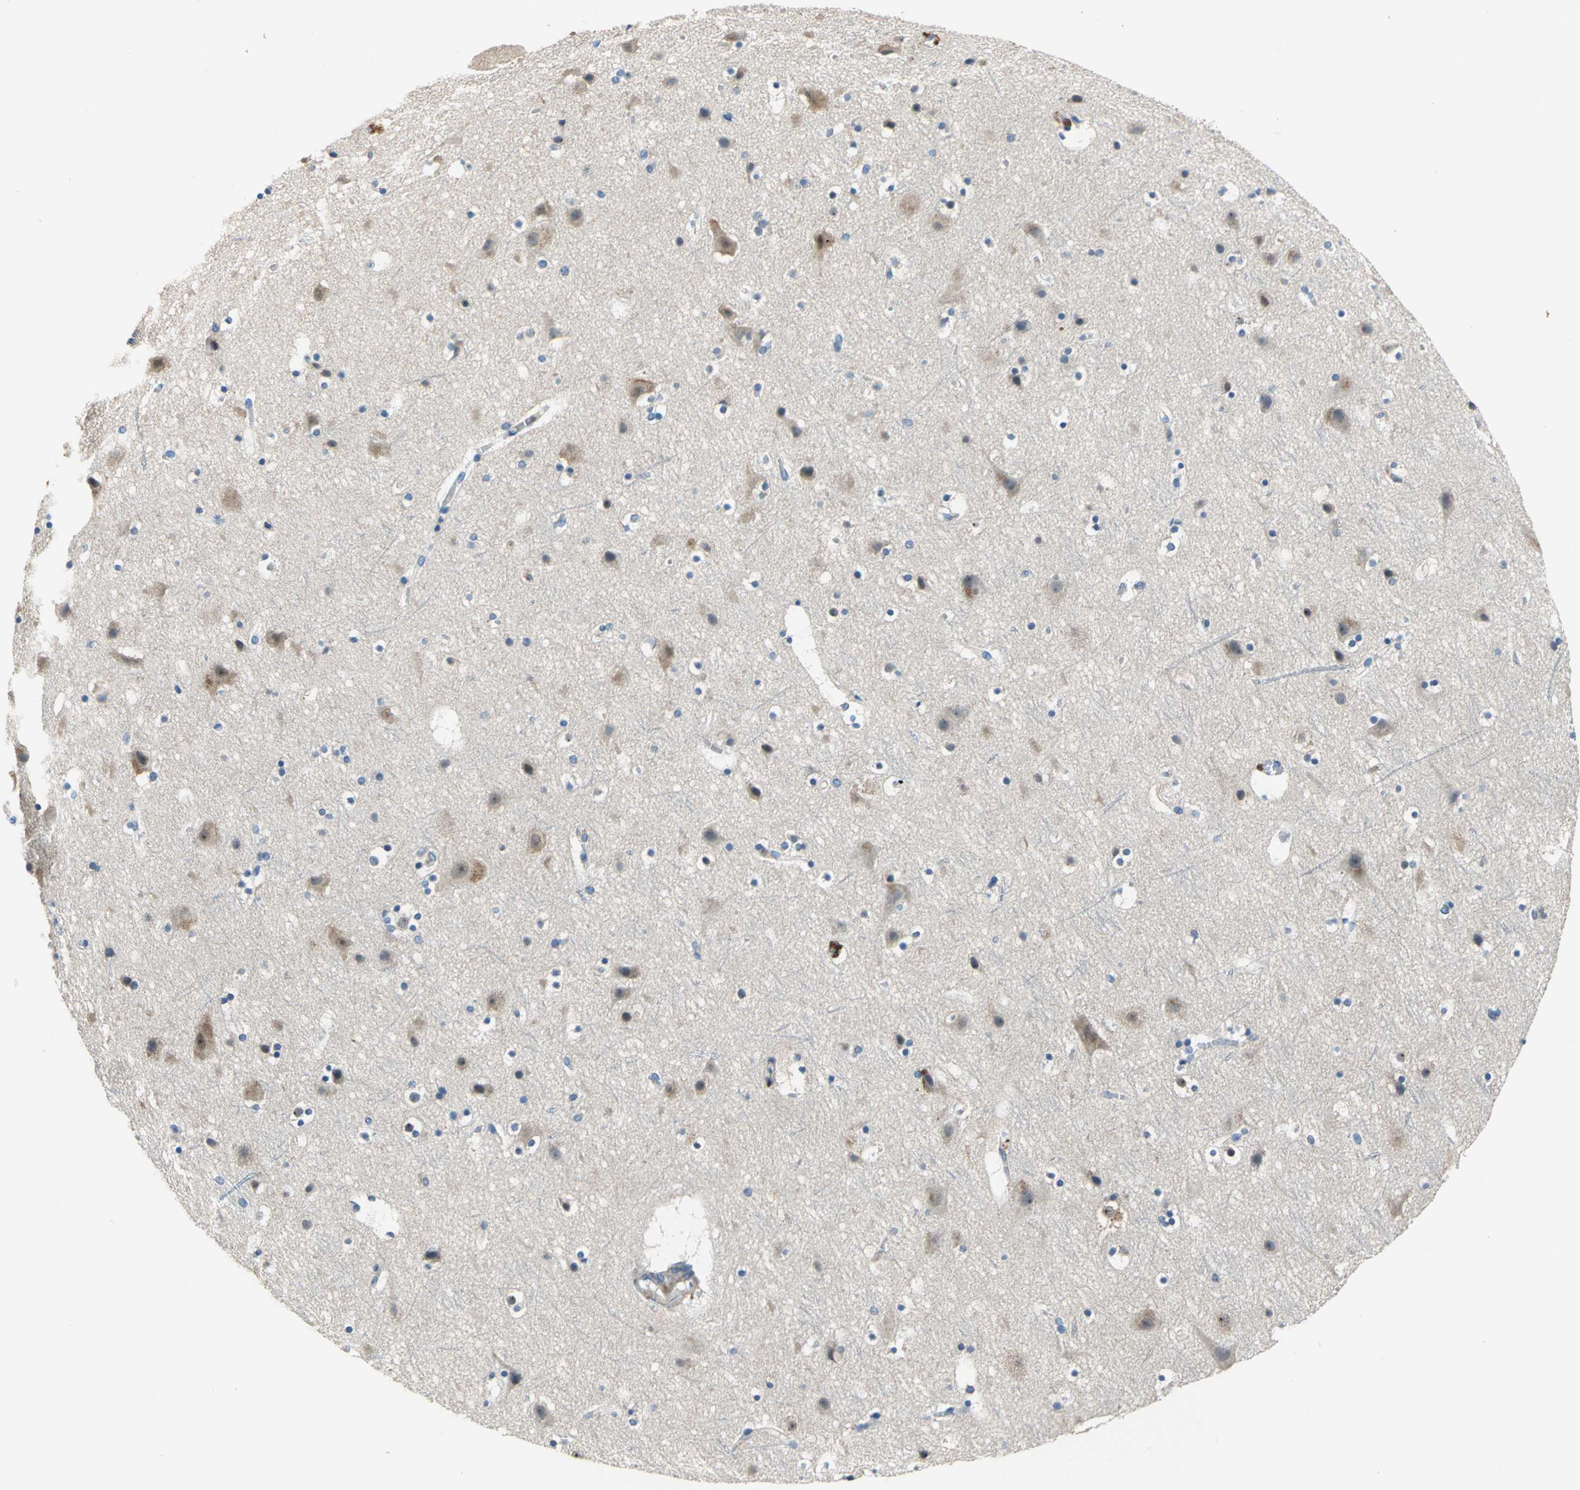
{"staining": {"intensity": "negative", "quantity": "none", "location": "none"}, "tissue": "cerebral cortex", "cell_type": "Endothelial cells", "image_type": "normal", "snomed": [{"axis": "morphology", "description": "Normal tissue, NOS"}, {"axis": "topography", "description": "Cerebral cortex"}], "caption": "An IHC micrograph of unremarkable cerebral cortex is shown. There is no staining in endothelial cells of cerebral cortex.", "gene": "DDX3X", "patient": {"sex": "male", "age": 45}}